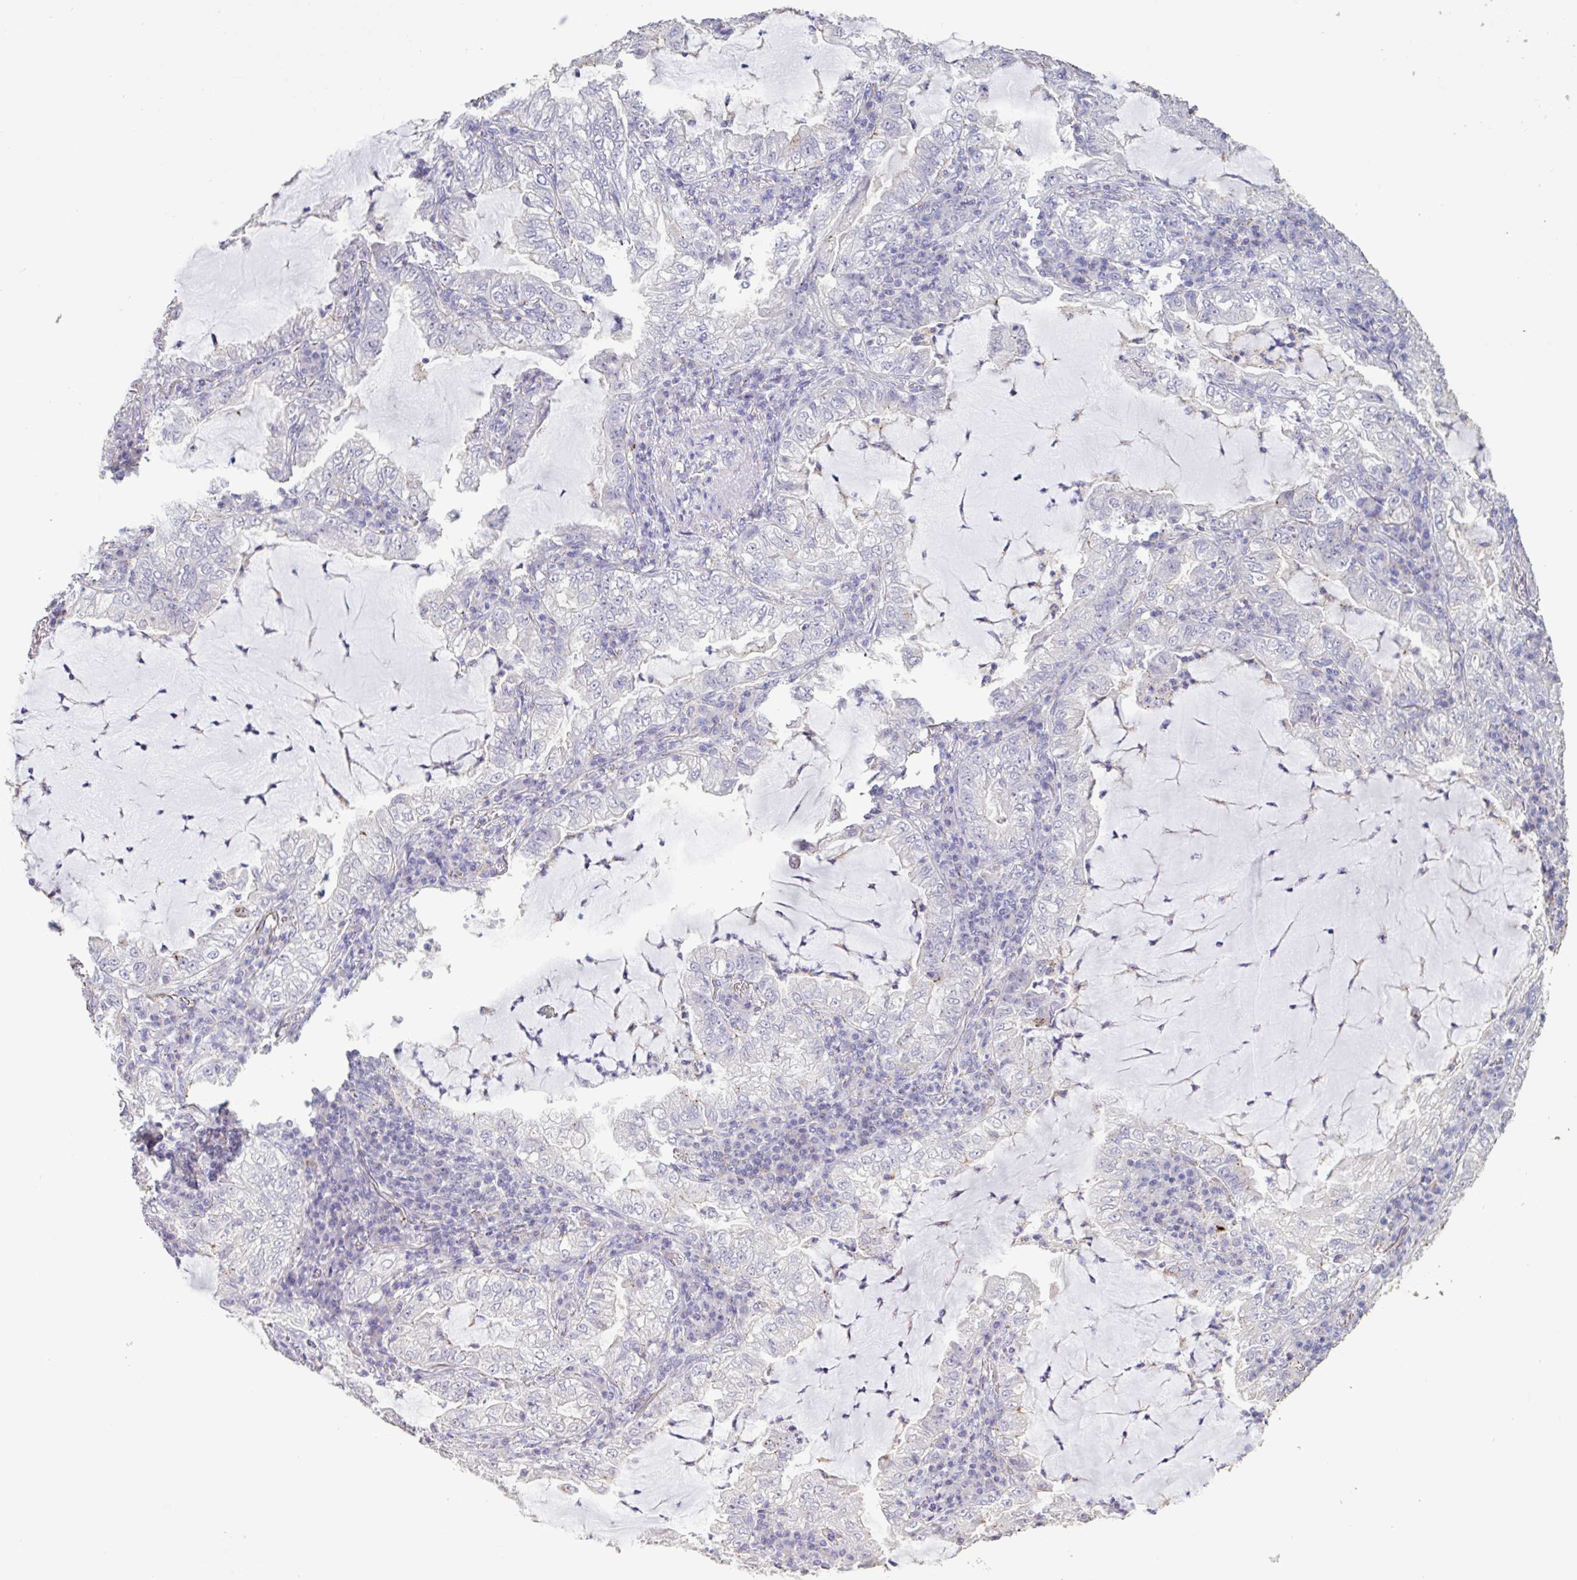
{"staining": {"intensity": "negative", "quantity": "none", "location": "none"}, "tissue": "lung cancer", "cell_type": "Tumor cells", "image_type": "cancer", "snomed": [{"axis": "morphology", "description": "Adenocarcinoma, NOS"}, {"axis": "topography", "description": "Lung"}], "caption": "An immunohistochemistry micrograph of lung adenocarcinoma is shown. There is no staining in tumor cells of lung adenocarcinoma.", "gene": "CHMP5", "patient": {"sex": "female", "age": 73}}